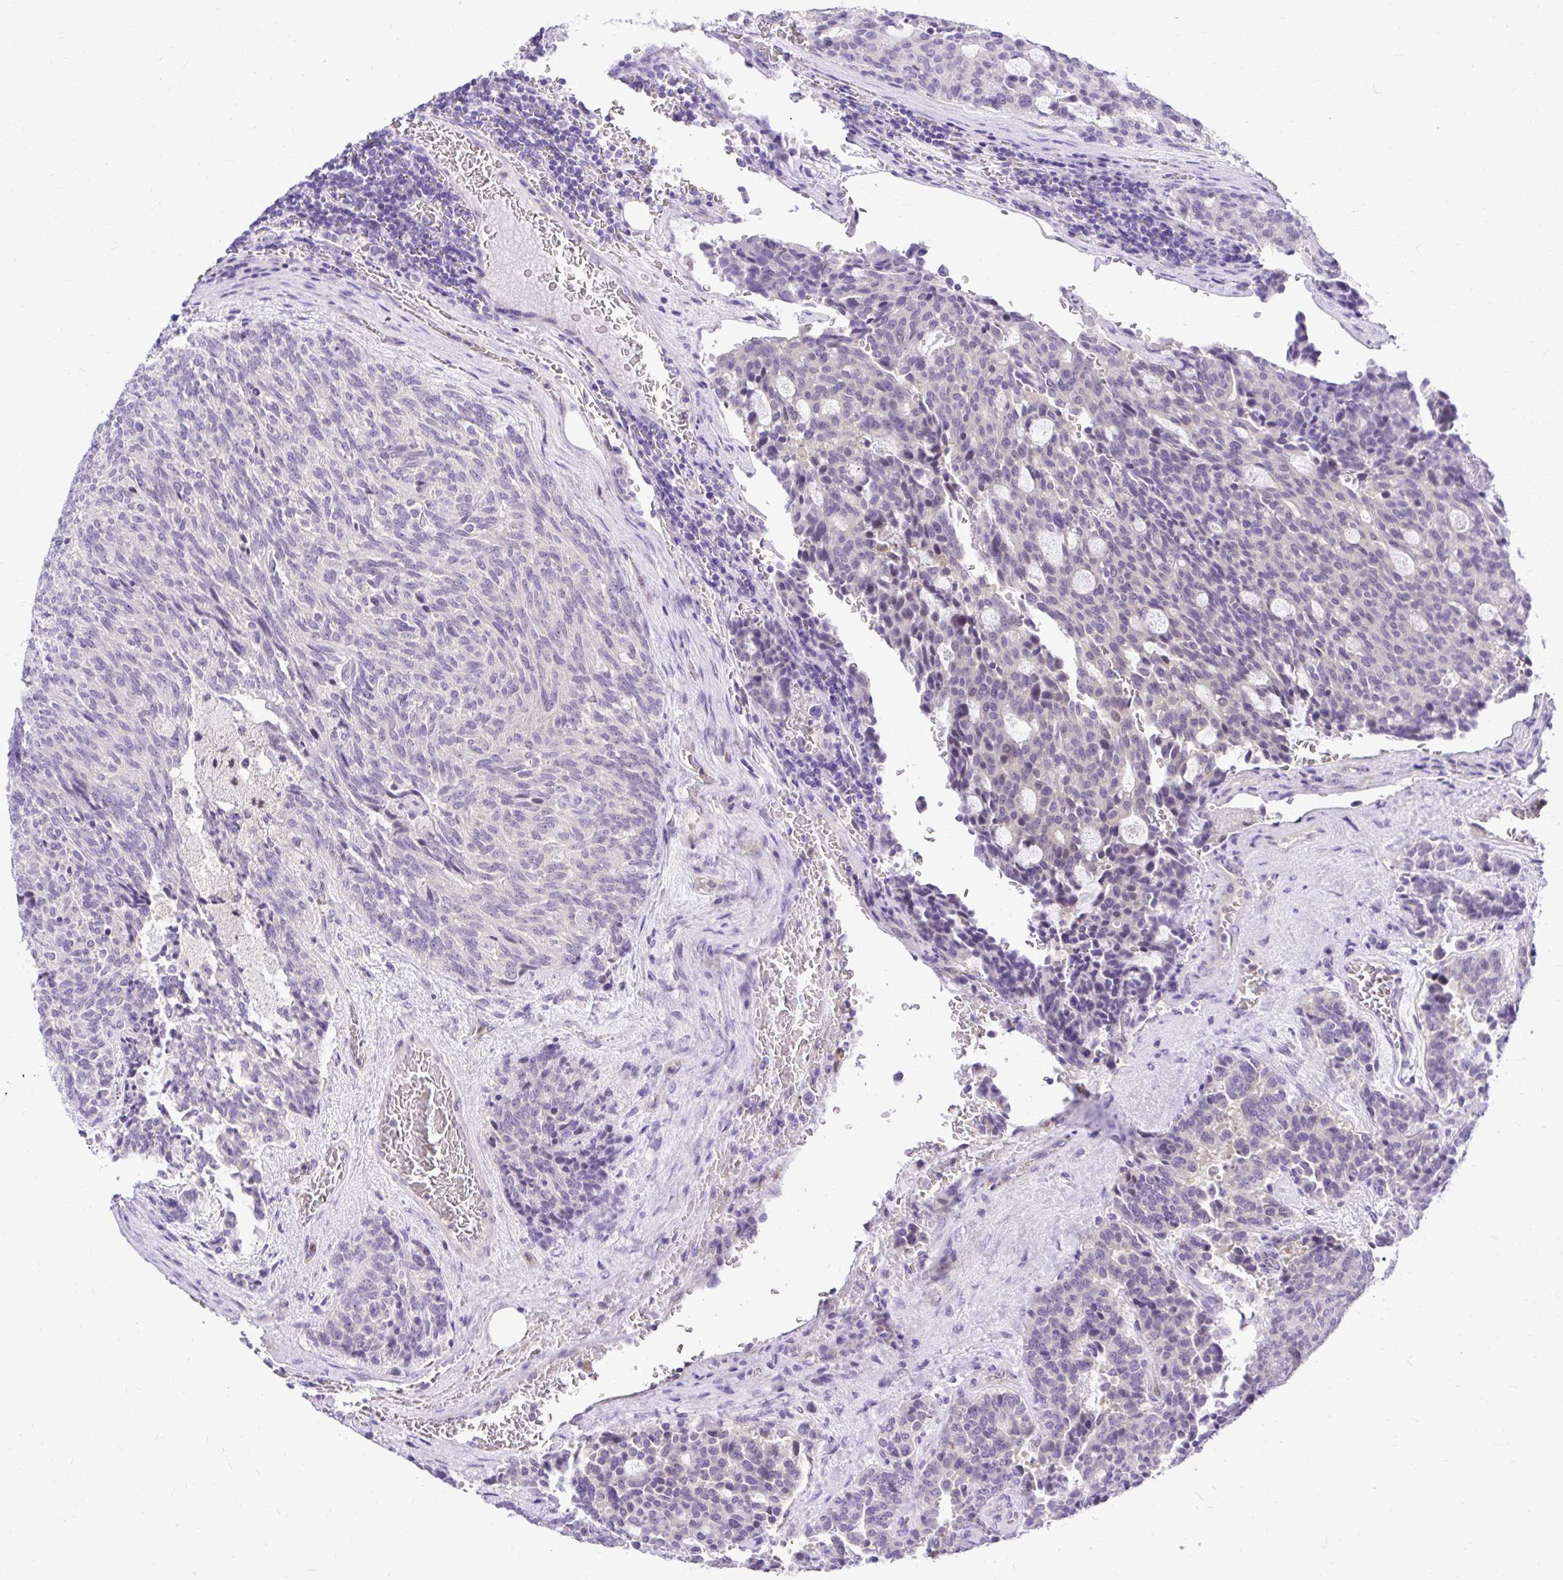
{"staining": {"intensity": "negative", "quantity": "none", "location": "none"}, "tissue": "carcinoid", "cell_type": "Tumor cells", "image_type": "cancer", "snomed": [{"axis": "morphology", "description": "Carcinoid, malignant, NOS"}, {"axis": "topography", "description": "Pancreas"}], "caption": "The histopathology image reveals no significant positivity in tumor cells of carcinoid.", "gene": "ZSWIM9", "patient": {"sex": "female", "age": 54}}